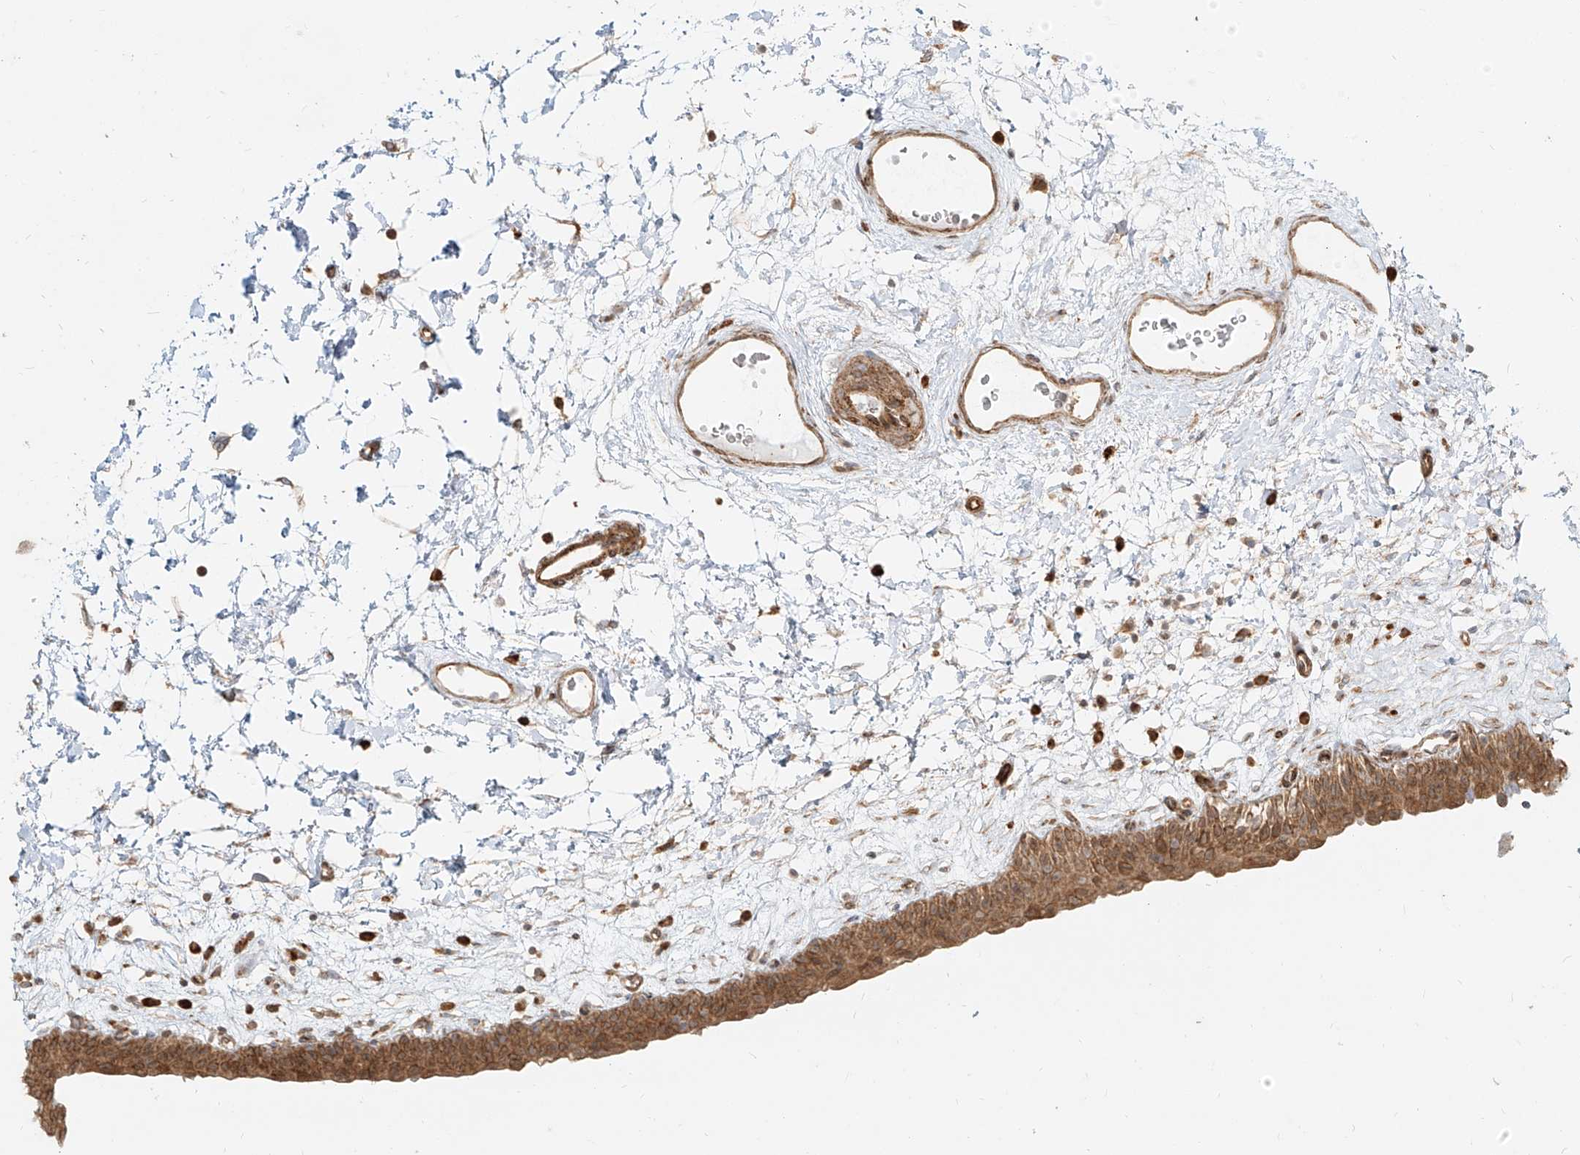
{"staining": {"intensity": "moderate", "quantity": ">75%", "location": "cytoplasmic/membranous"}, "tissue": "urinary bladder", "cell_type": "Urothelial cells", "image_type": "normal", "snomed": [{"axis": "morphology", "description": "Normal tissue, NOS"}, {"axis": "topography", "description": "Urinary bladder"}], "caption": "A medium amount of moderate cytoplasmic/membranous expression is appreciated in about >75% of urothelial cells in normal urinary bladder. Immunohistochemistry stains the protein in brown and the nuclei are stained blue.", "gene": "UBE2K", "patient": {"sex": "male", "age": 83}}